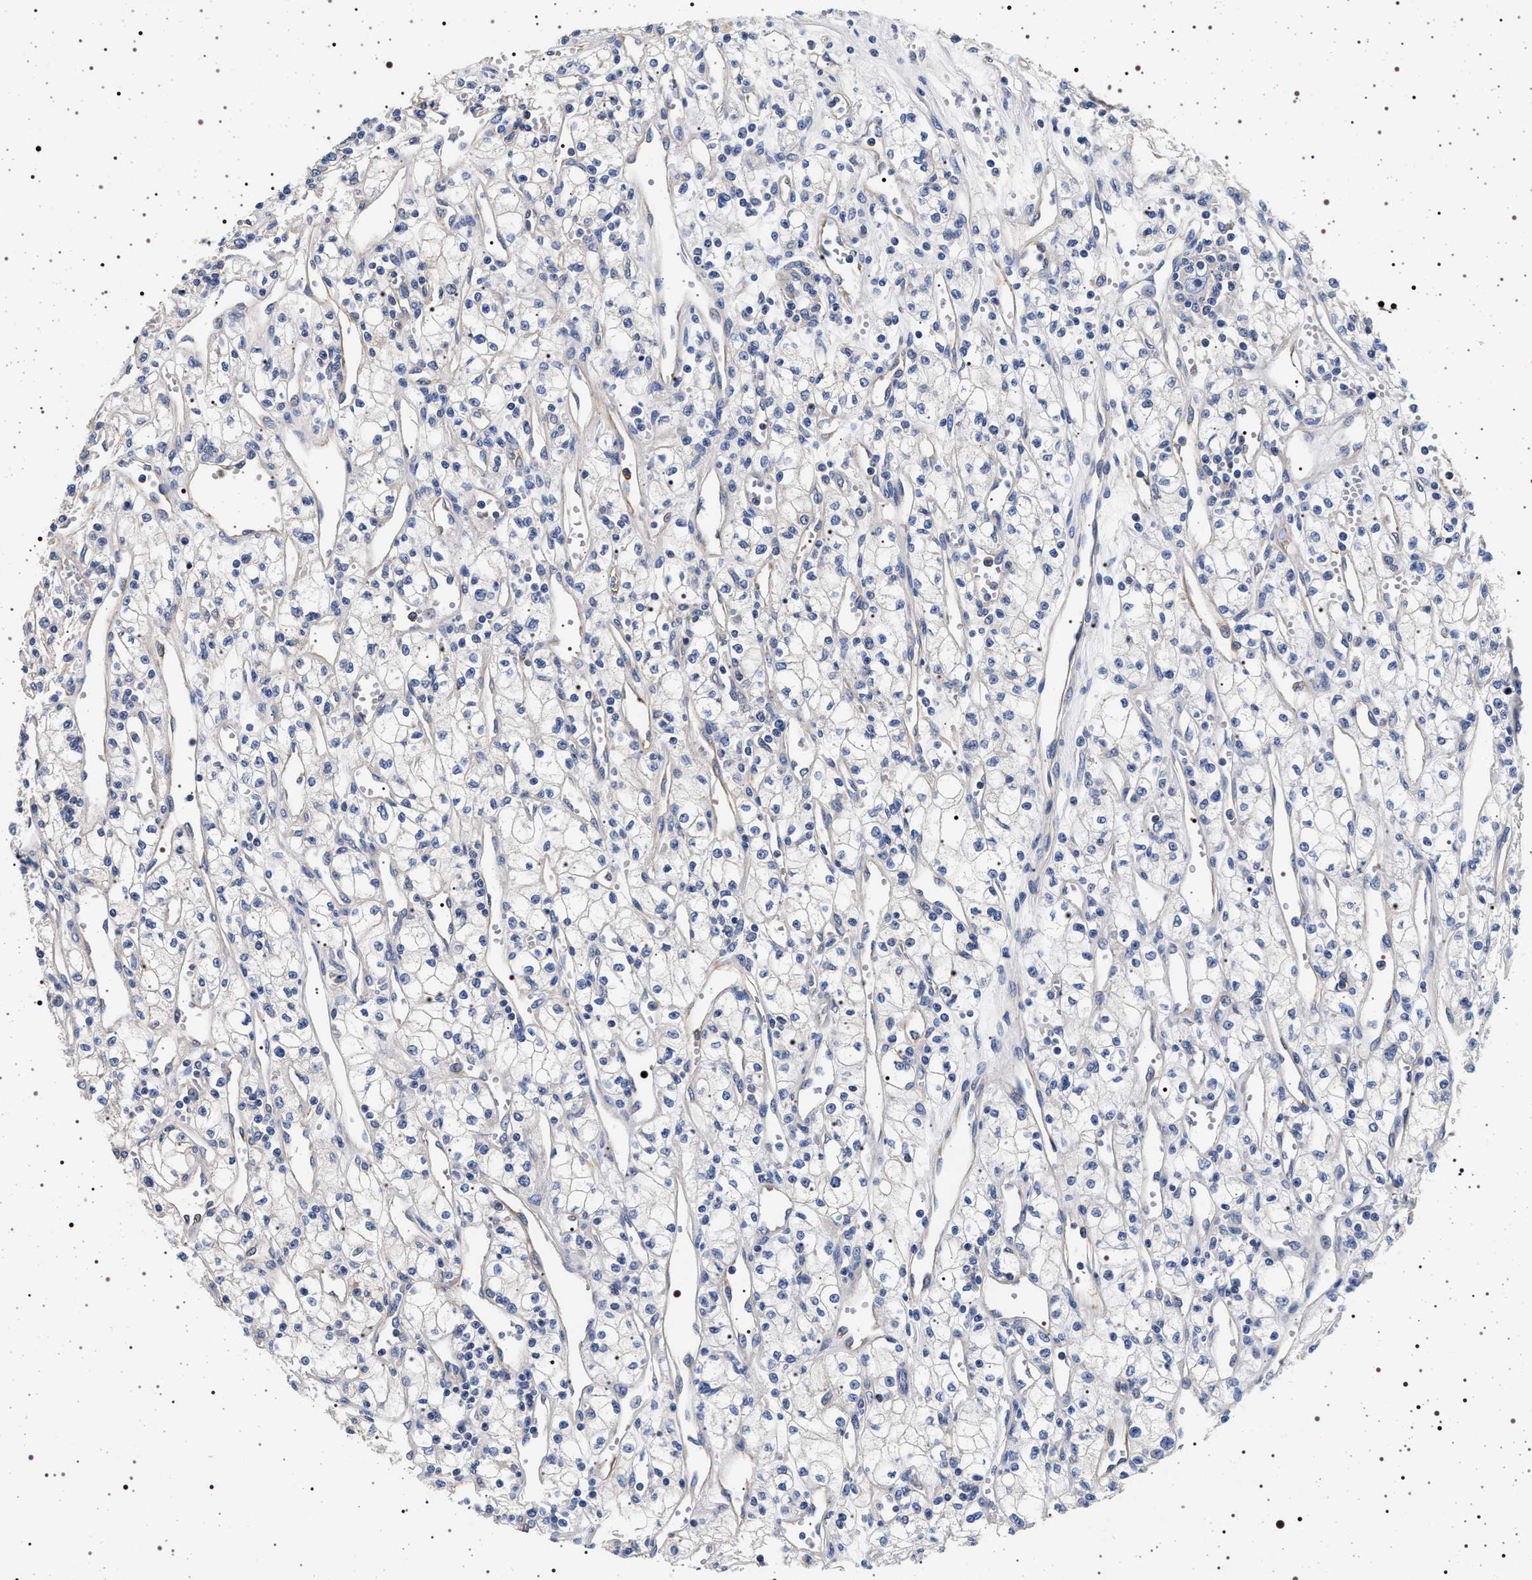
{"staining": {"intensity": "negative", "quantity": "none", "location": "none"}, "tissue": "renal cancer", "cell_type": "Tumor cells", "image_type": "cancer", "snomed": [{"axis": "morphology", "description": "Adenocarcinoma, NOS"}, {"axis": "topography", "description": "Kidney"}], "caption": "IHC image of renal cancer stained for a protein (brown), which shows no positivity in tumor cells.", "gene": "HSD17B1", "patient": {"sex": "male", "age": 59}}